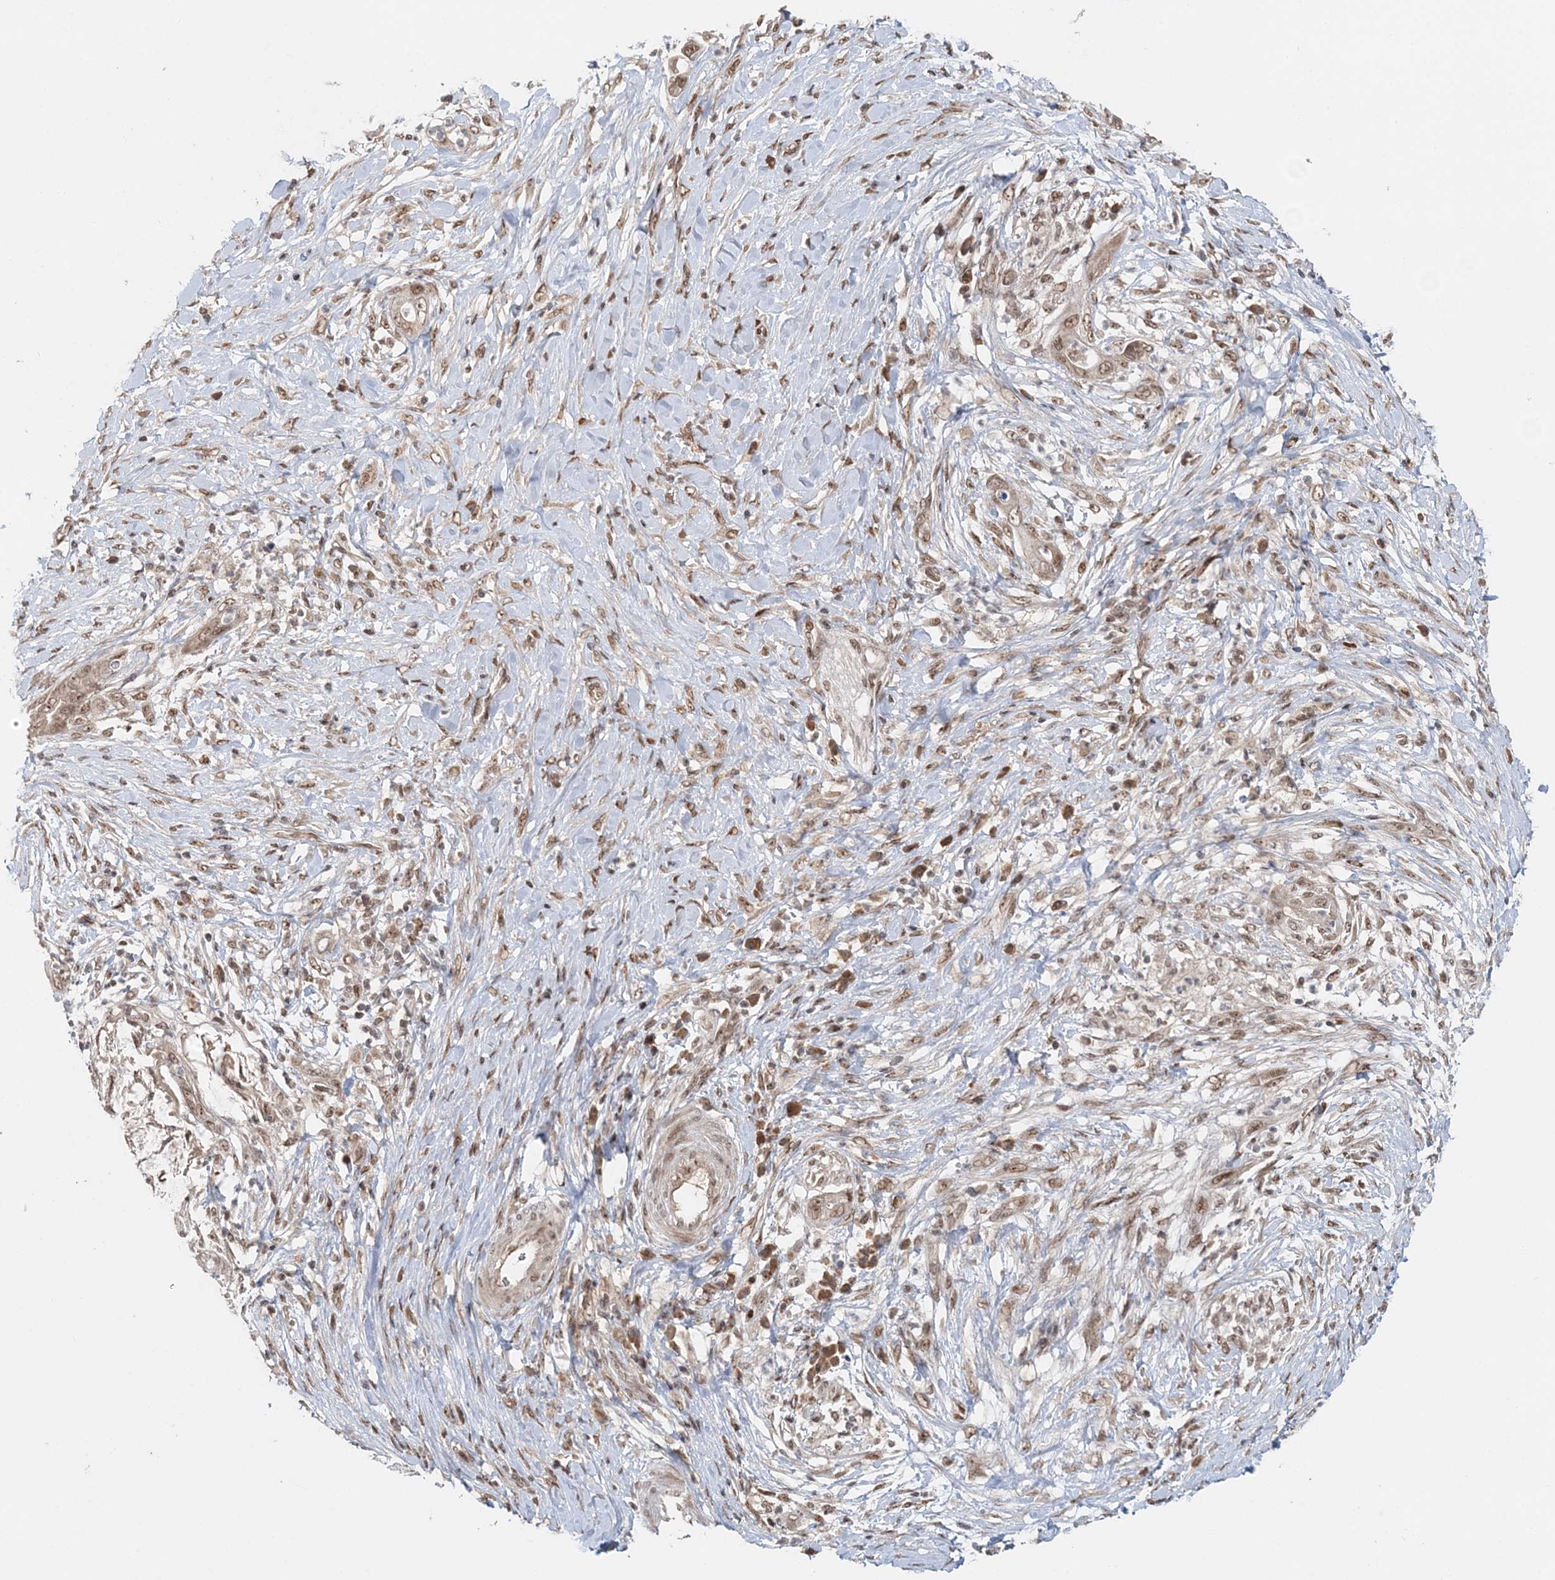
{"staining": {"intensity": "weak", "quantity": ">75%", "location": "nuclear"}, "tissue": "pancreatic cancer", "cell_type": "Tumor cells", "image_type": "cancer", "snomed": [{"axis": "morphology", "description": "Adenocarcinoma, NOS"}, {"axis": "topography", "description": "Pancreas"}], "caption": "Immunohistochemical staining of pancreatic cancer (adenocarcinoma) reveals low levels of weak nuclear protein positivity in approximately >75% of tumor cells.", "gene": "NOA1", "patient": {"sex": "male", "age": 75}}